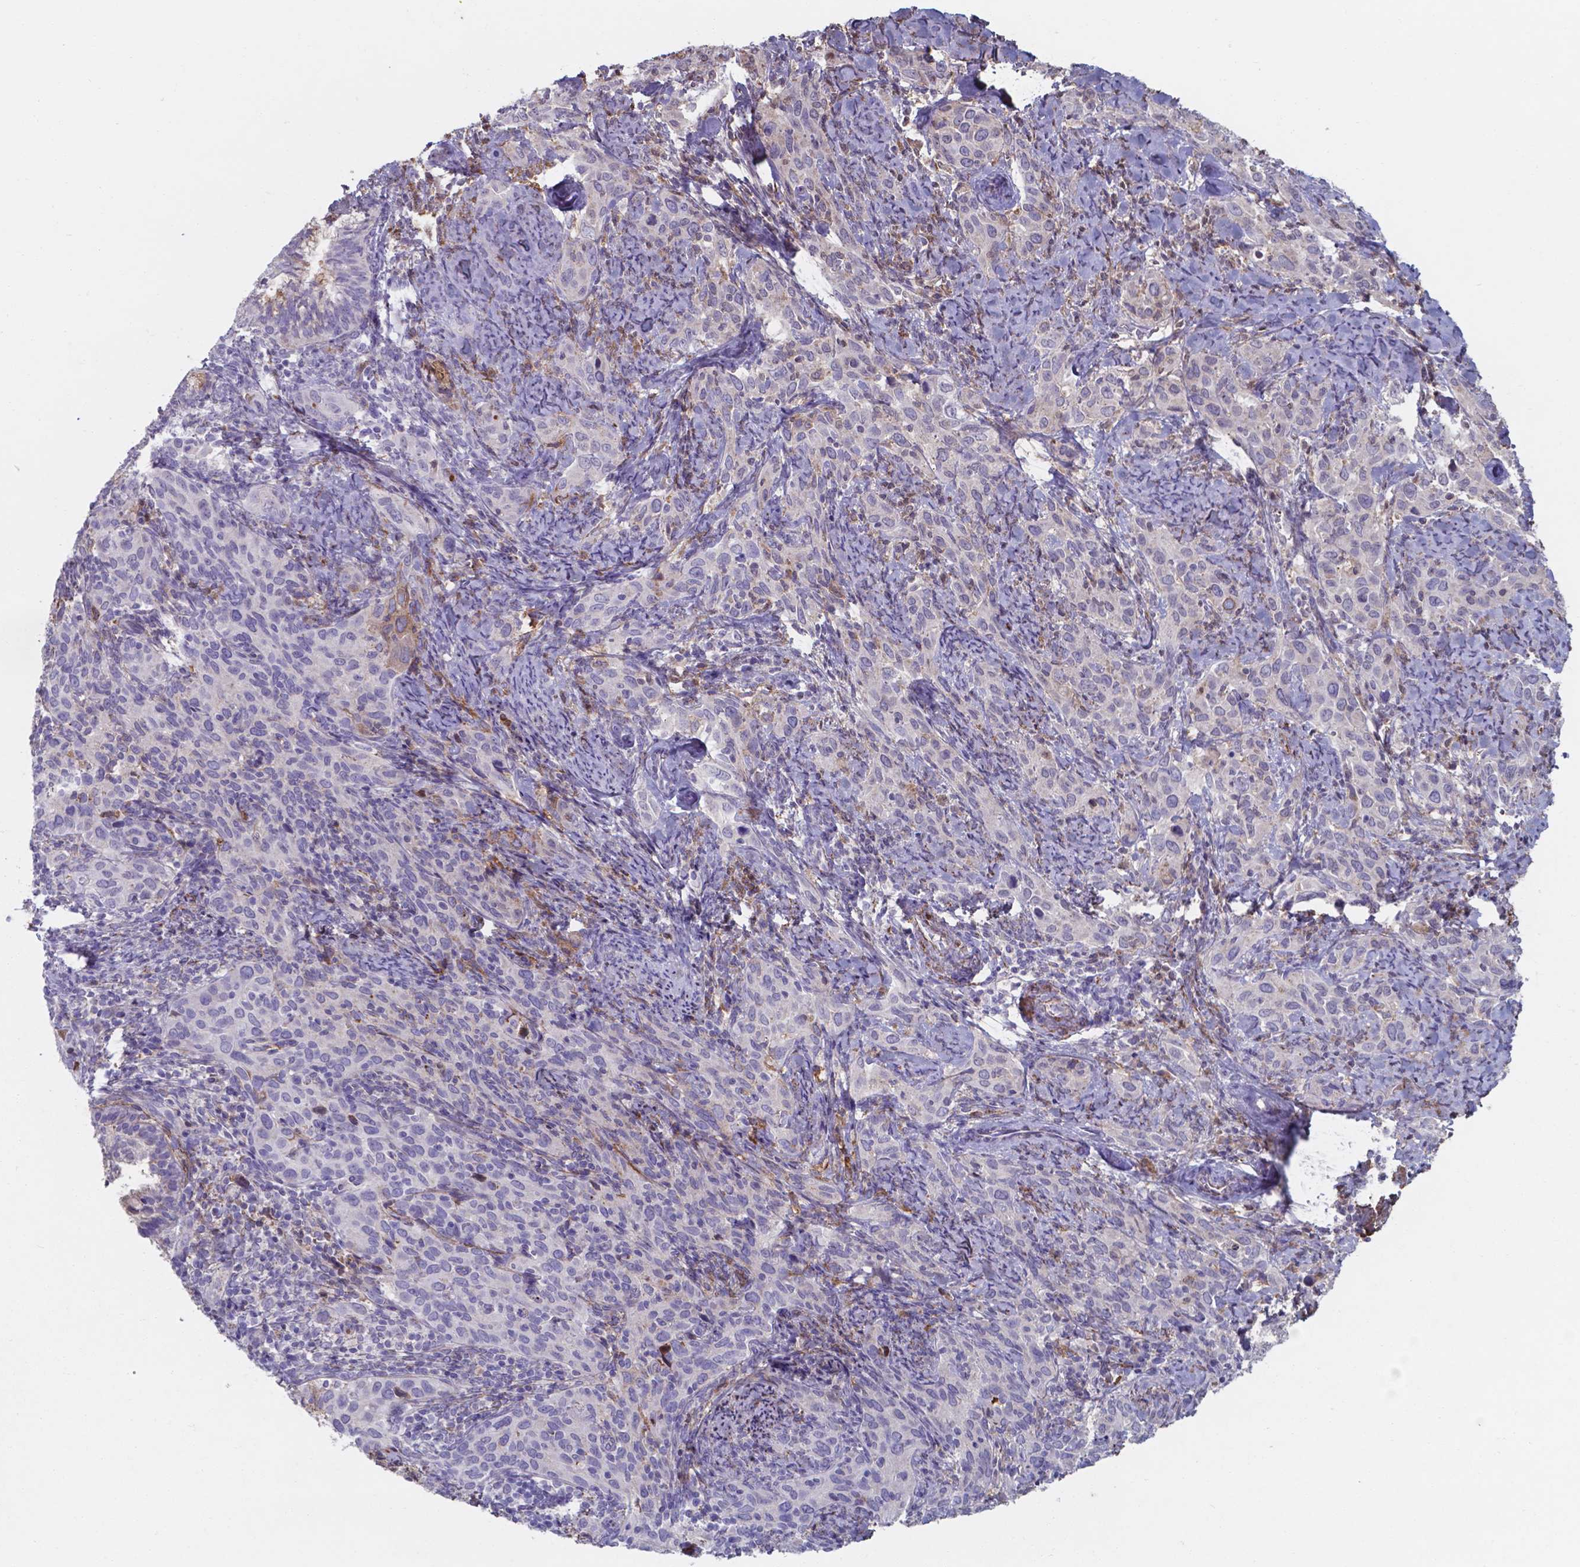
{"staining": {"intensity": "negative", "quantity": "none", "location": "none"}, "tissue": "cervical cancer", "cell_type": "Tumor cells", "image_type": "cancer", "snomed": [{"axis": "morphology", "description": "Squamous cell carcinoma, NOS"}, {"axis": "topography", "description": "Cervix"}], "caption": "Immunohistochemical staining of cervical cancer (squamous cell carcinoma) displays no significant positivity in tumor cells.", "gene": "SERPINA1", "patient": {"sex": "female", "age": 51}}